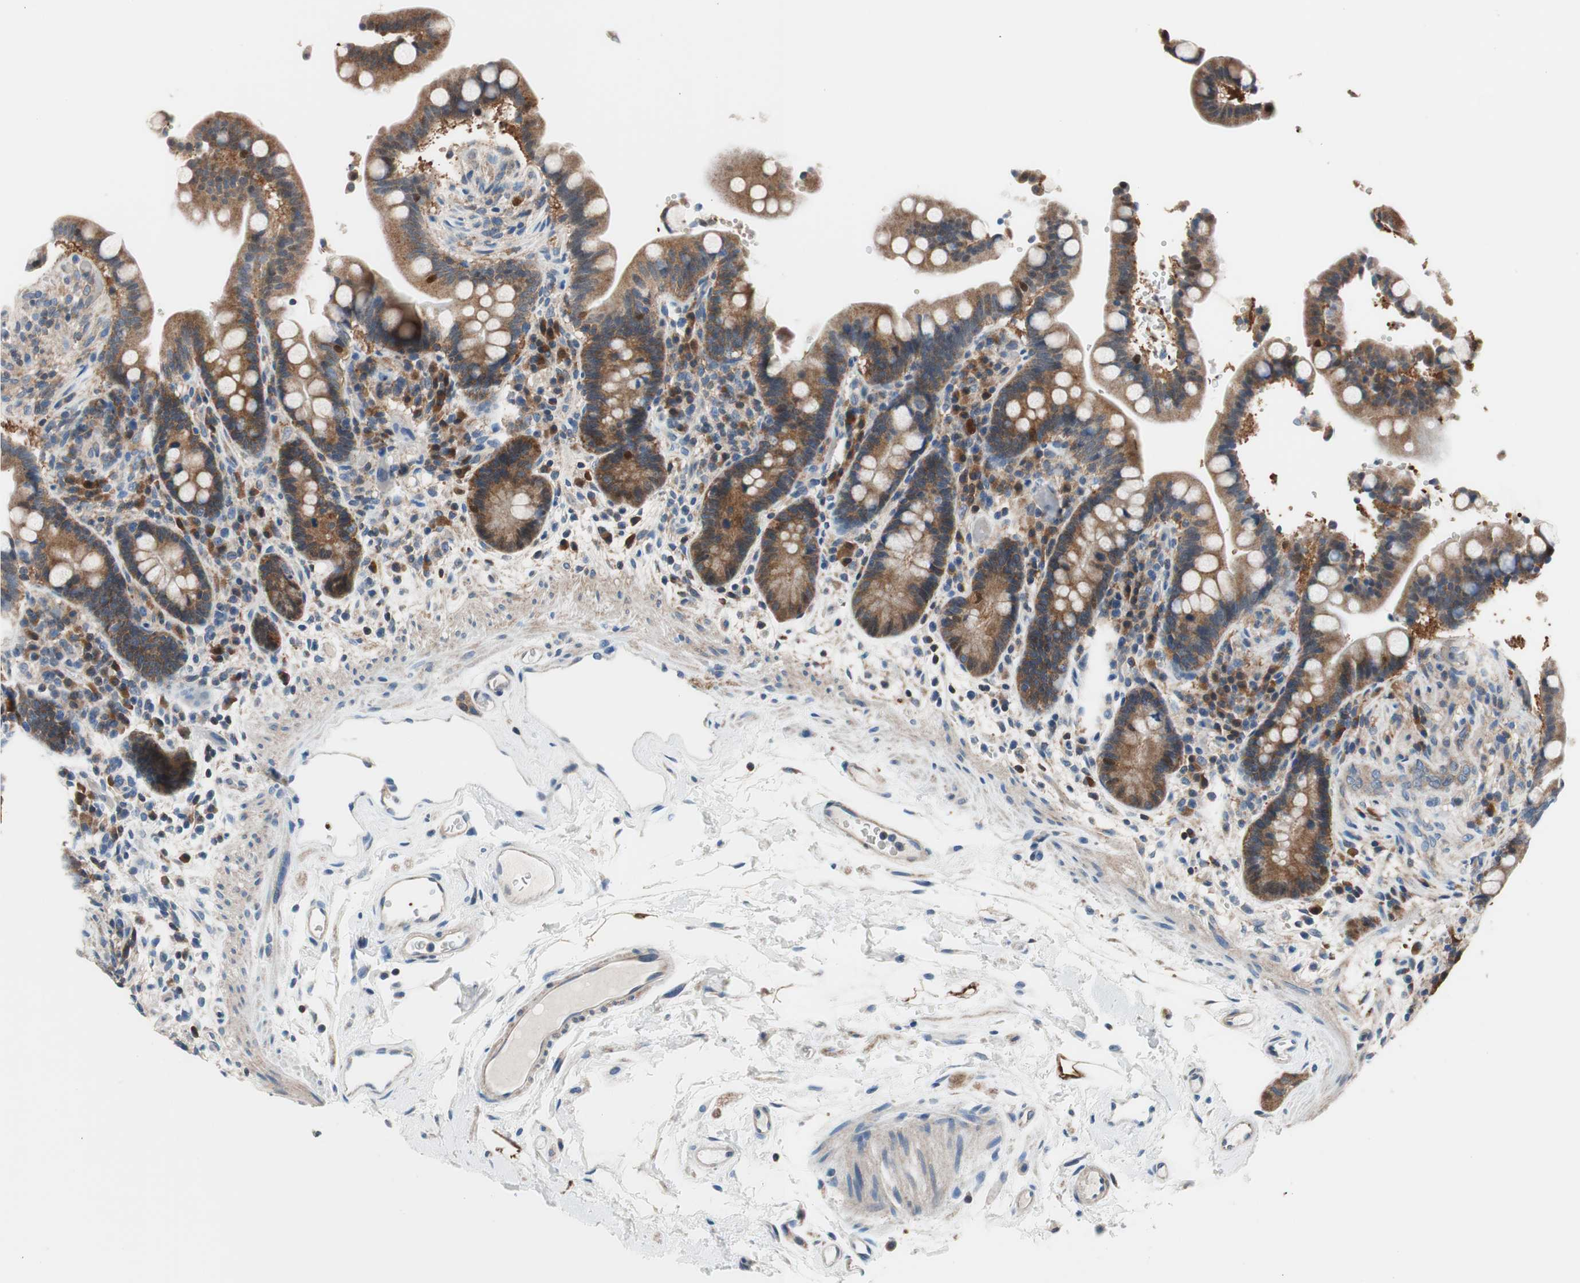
{"staining": {"intensity": "weak", "quantity": ">75%", "location": "cytoplasmic/membranous"}, "tissue": "colon", "cell_type": "Endothelial cells", "image_type": "normal", "snomed": [{"axis": "morphology", "description": "Normal tissue, NOS"}, {"axis": "topography", "description": "Colon"}], "caption": "This micrograph demonstrates IHC staining of benign human colon, with low weak cytoplasmic/membranous positivity in about >75% of endothelial cells.", "gene": "PRDX2", "patient": {"sex": "male", "age": 73}}